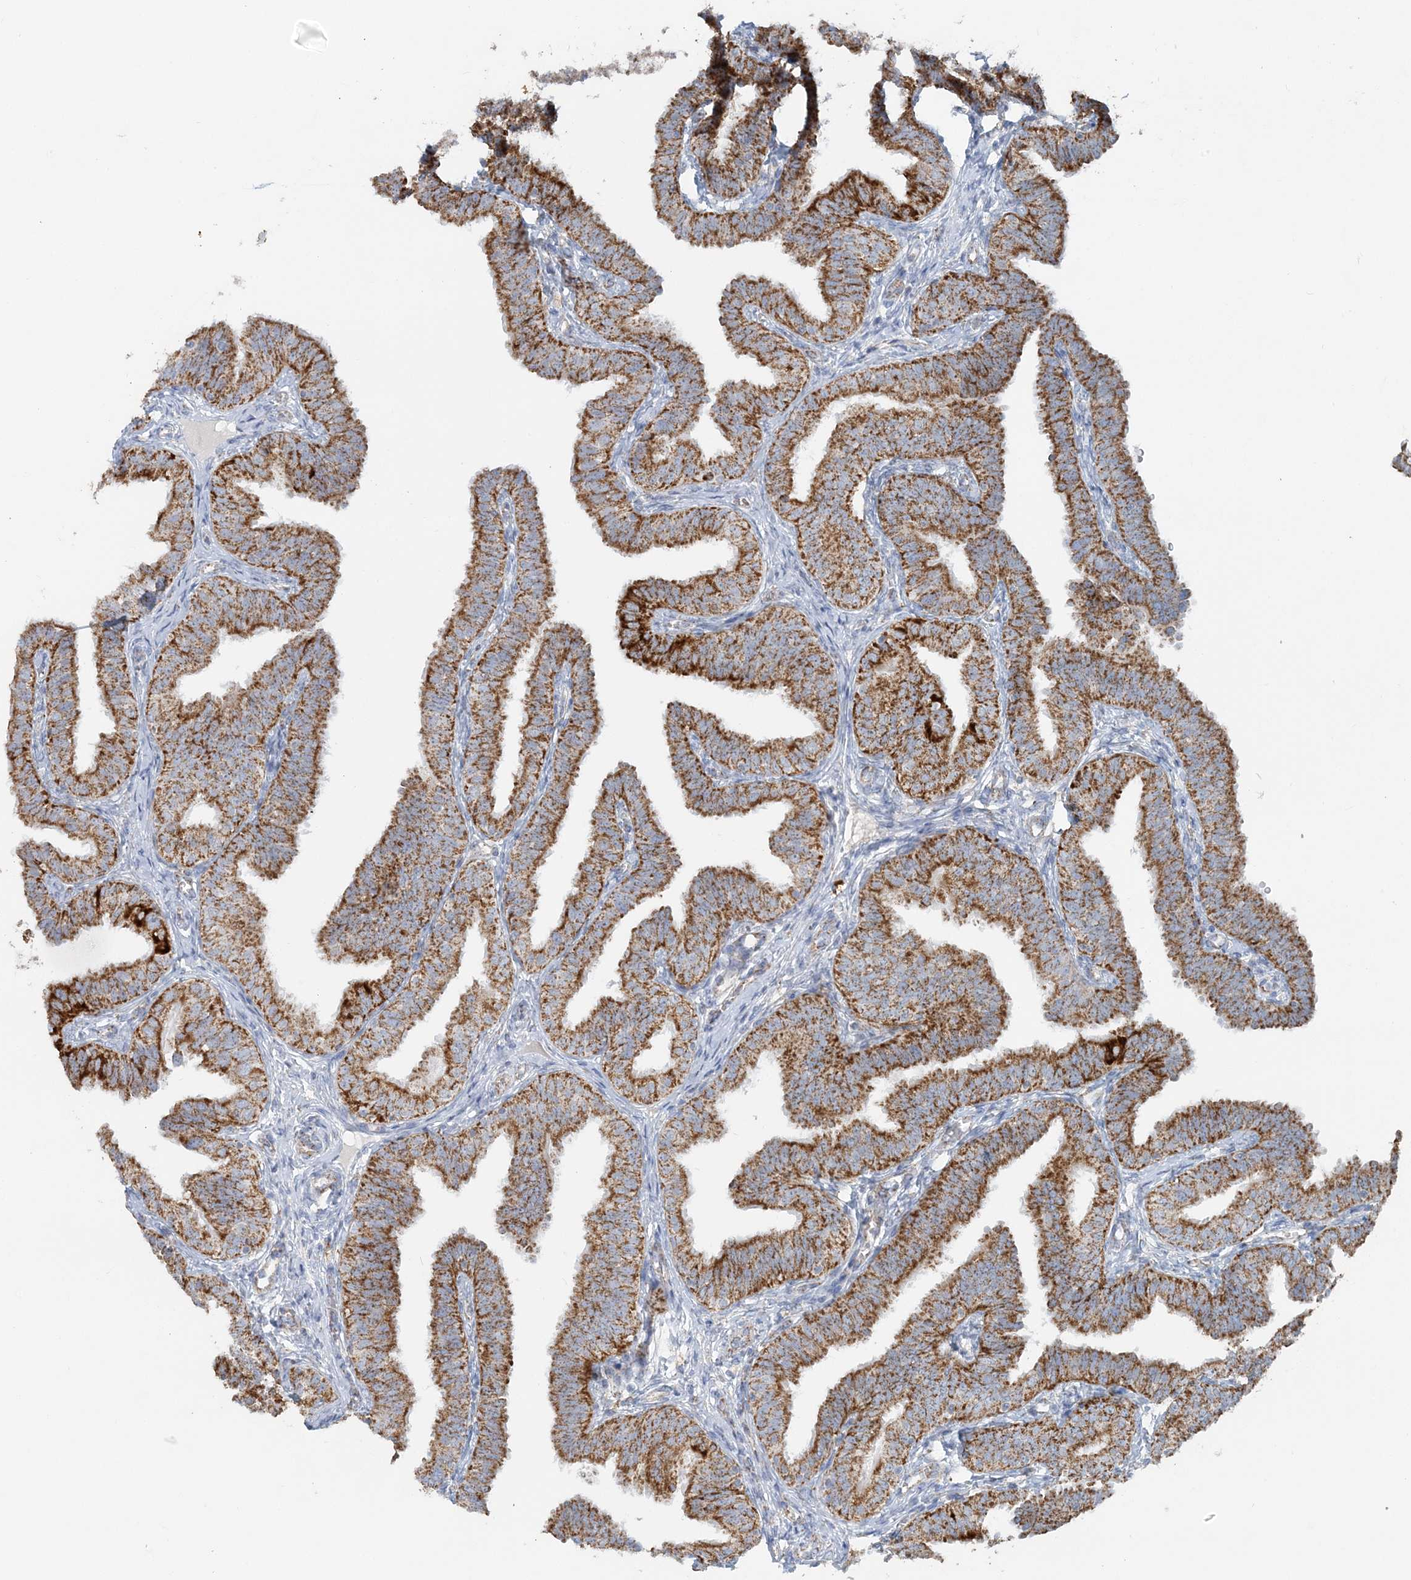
{"staining": {"intensity": "moderate", "quantity": ">75%", "location": "cytoplasmic/membranous"}, "tissue": "fallopian tube", "cell_type": "Glandular cells", "image_type": "normal", "snomed": [{"axis": "morphology", "description": "Normal tissue, NOS"}, {"axis": "topography", "description": "Fallopian tube"}], "caption": "DAB immunohistochemical staining of benign fallopian tube demonstrates moderate cytoplasmic/membranous protein positivity in approximately >75% of glandular cells. (brown staining indicates protein expression, while blue staining denotes nuclei).", "gene": "PCCB", "patient": {"sex": "female", "age": 35}}